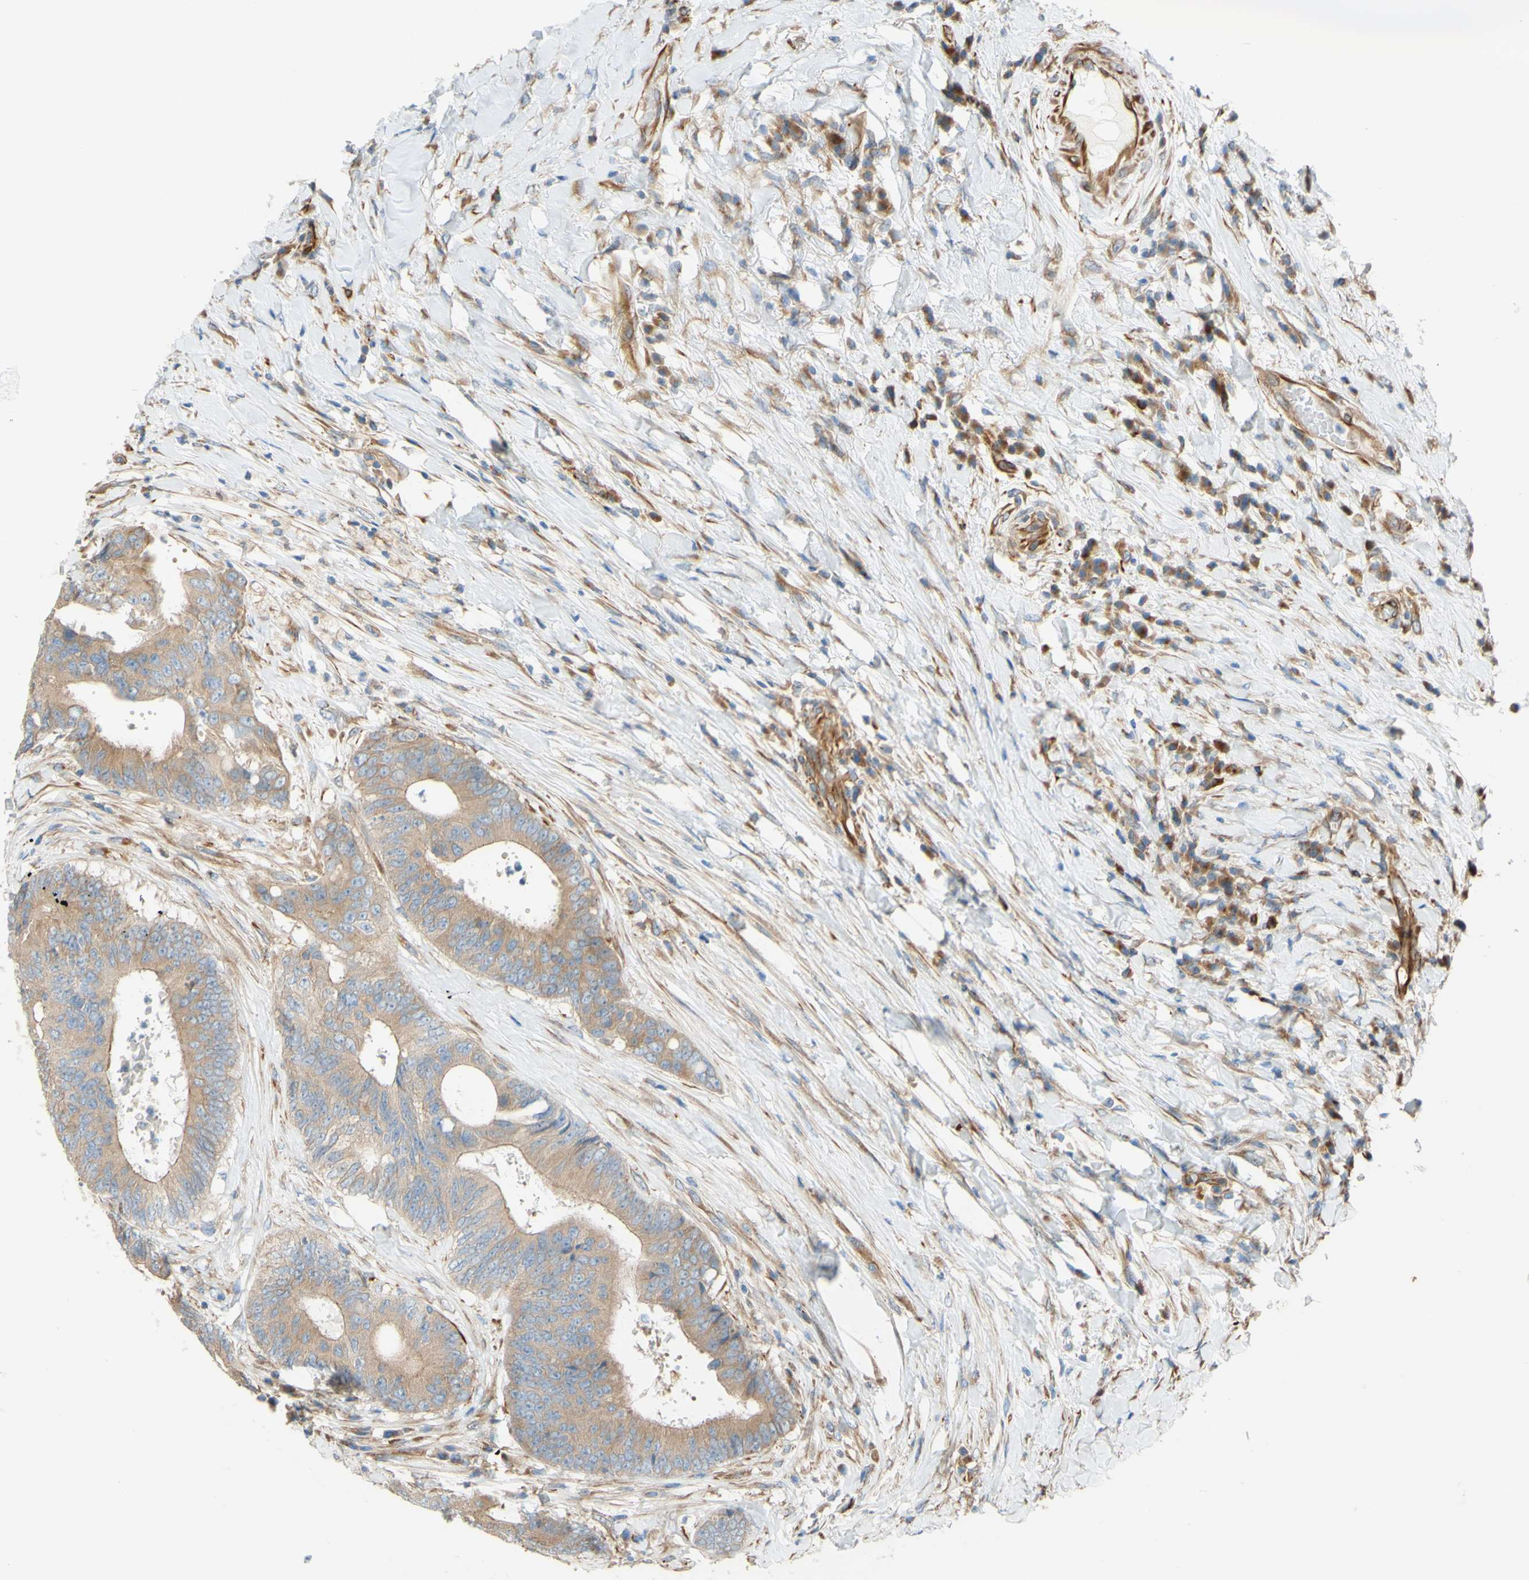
{"staining": {"intensity": "moderate", "quantity": ">75%", "location": "cytoplasmic/membranous"}, "tissue": "colorectal cancer", "cell_type": "Tumor cells", "image_type": "cancer", "snomed": [{"axis": "morphology", "description": "Adenocarcinoma, NOS"}, {"axis": "topography", "description": "Rectum"}], "caption": "High-power microscopy captured an IHC image of colorectal cancer (adenocarcinoma), revealing moderate cytoplasmic/membranous staining in about >75% of tumor cells.", "gene": "C1orf43", "patient": {"sex": "male", "age": 72}}